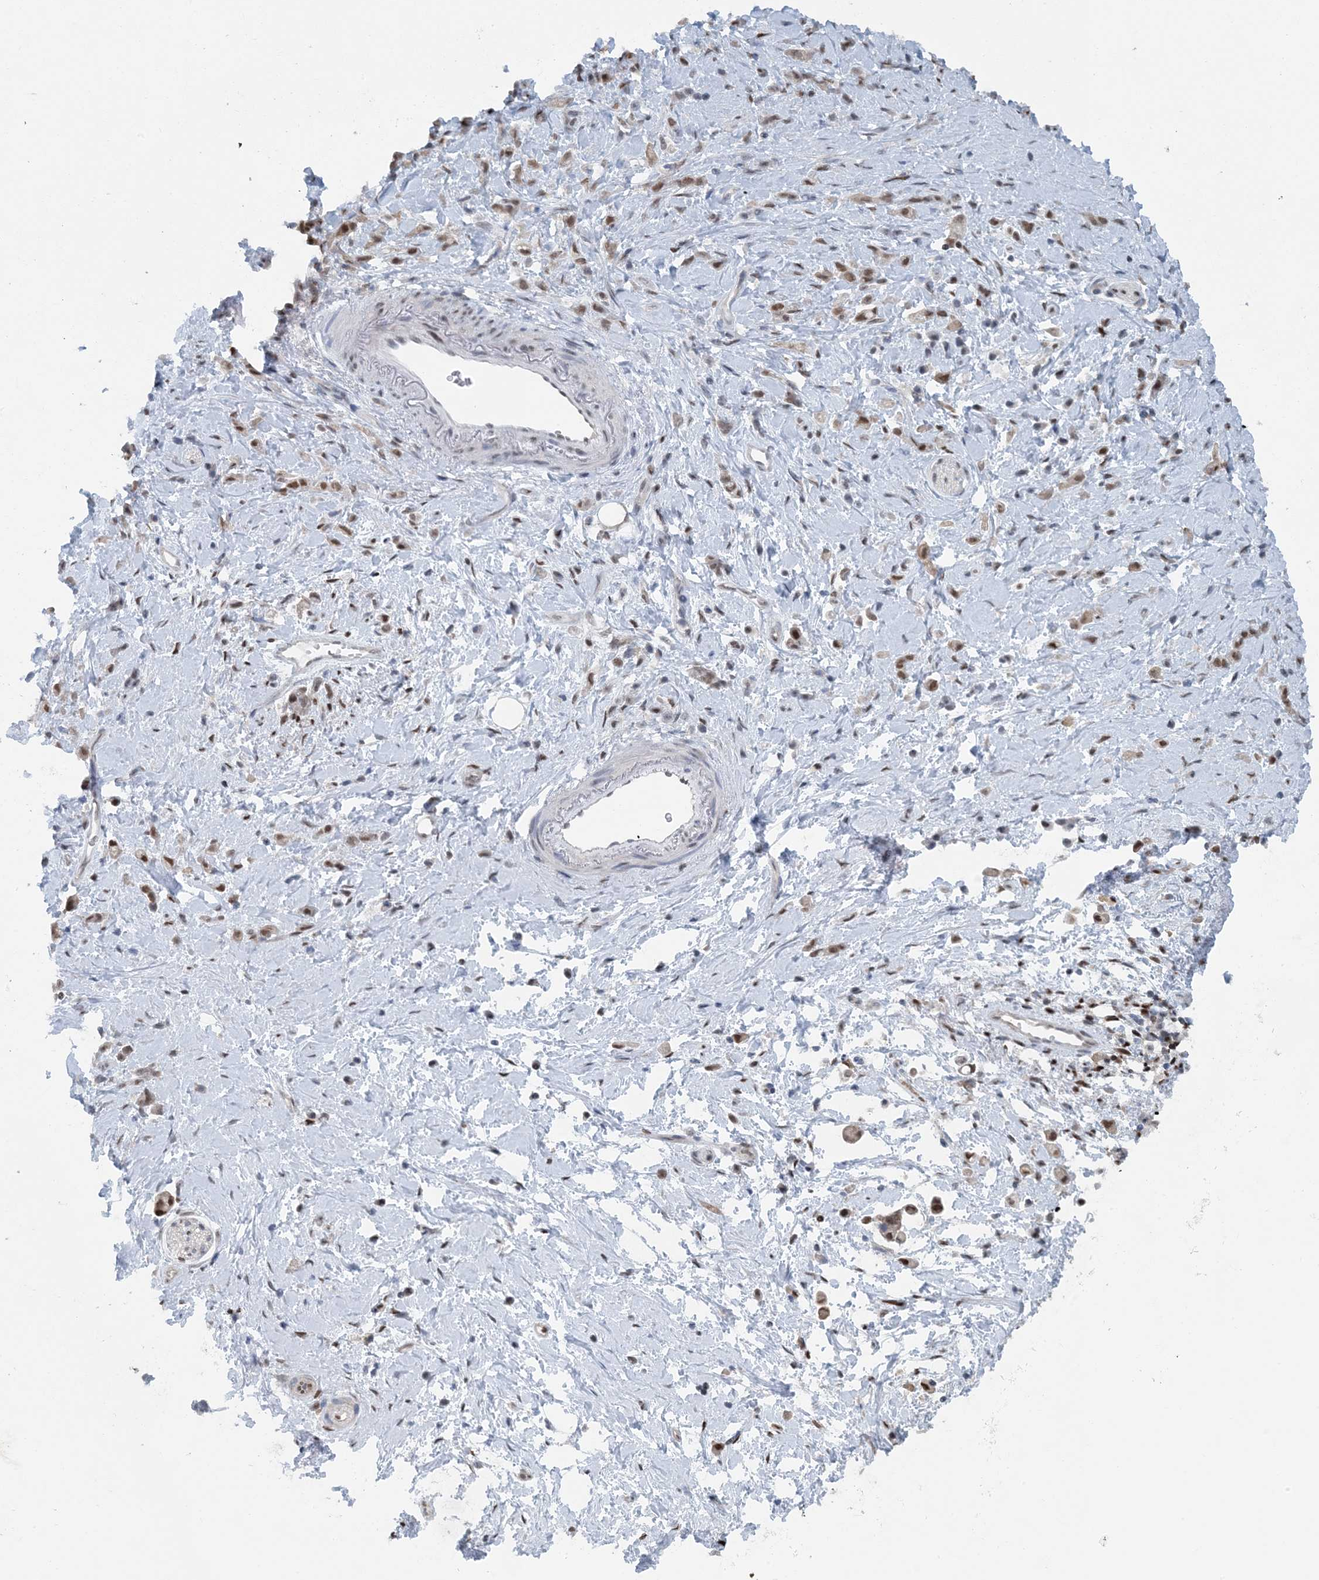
{"staining": {"intensity": "moderate", "quantity": "<25%", "location": "nuclear"}, "tissue": "stomach cancer", "cell_type": "Tumor cells", "image_type": "cancer", "snomed": [{"axis": "morphology", "description": "Adenocarcinoma, NOS"}, {"axis": "topography", "description": "Stomach"}], "caption": "Protein expression analysis of stomach cancer displays moderate nuclear expression in approximately <25% of tumor cells. The staining was performed using DAB (3,3'-diaminobenzidine) to visualize the protein expression in brown, while the nuclei were stained in blue with hematoxylin (Magnification: 20x).", "gene": "HIKESHI", "patient": {"sex": "female", "age": 60}}